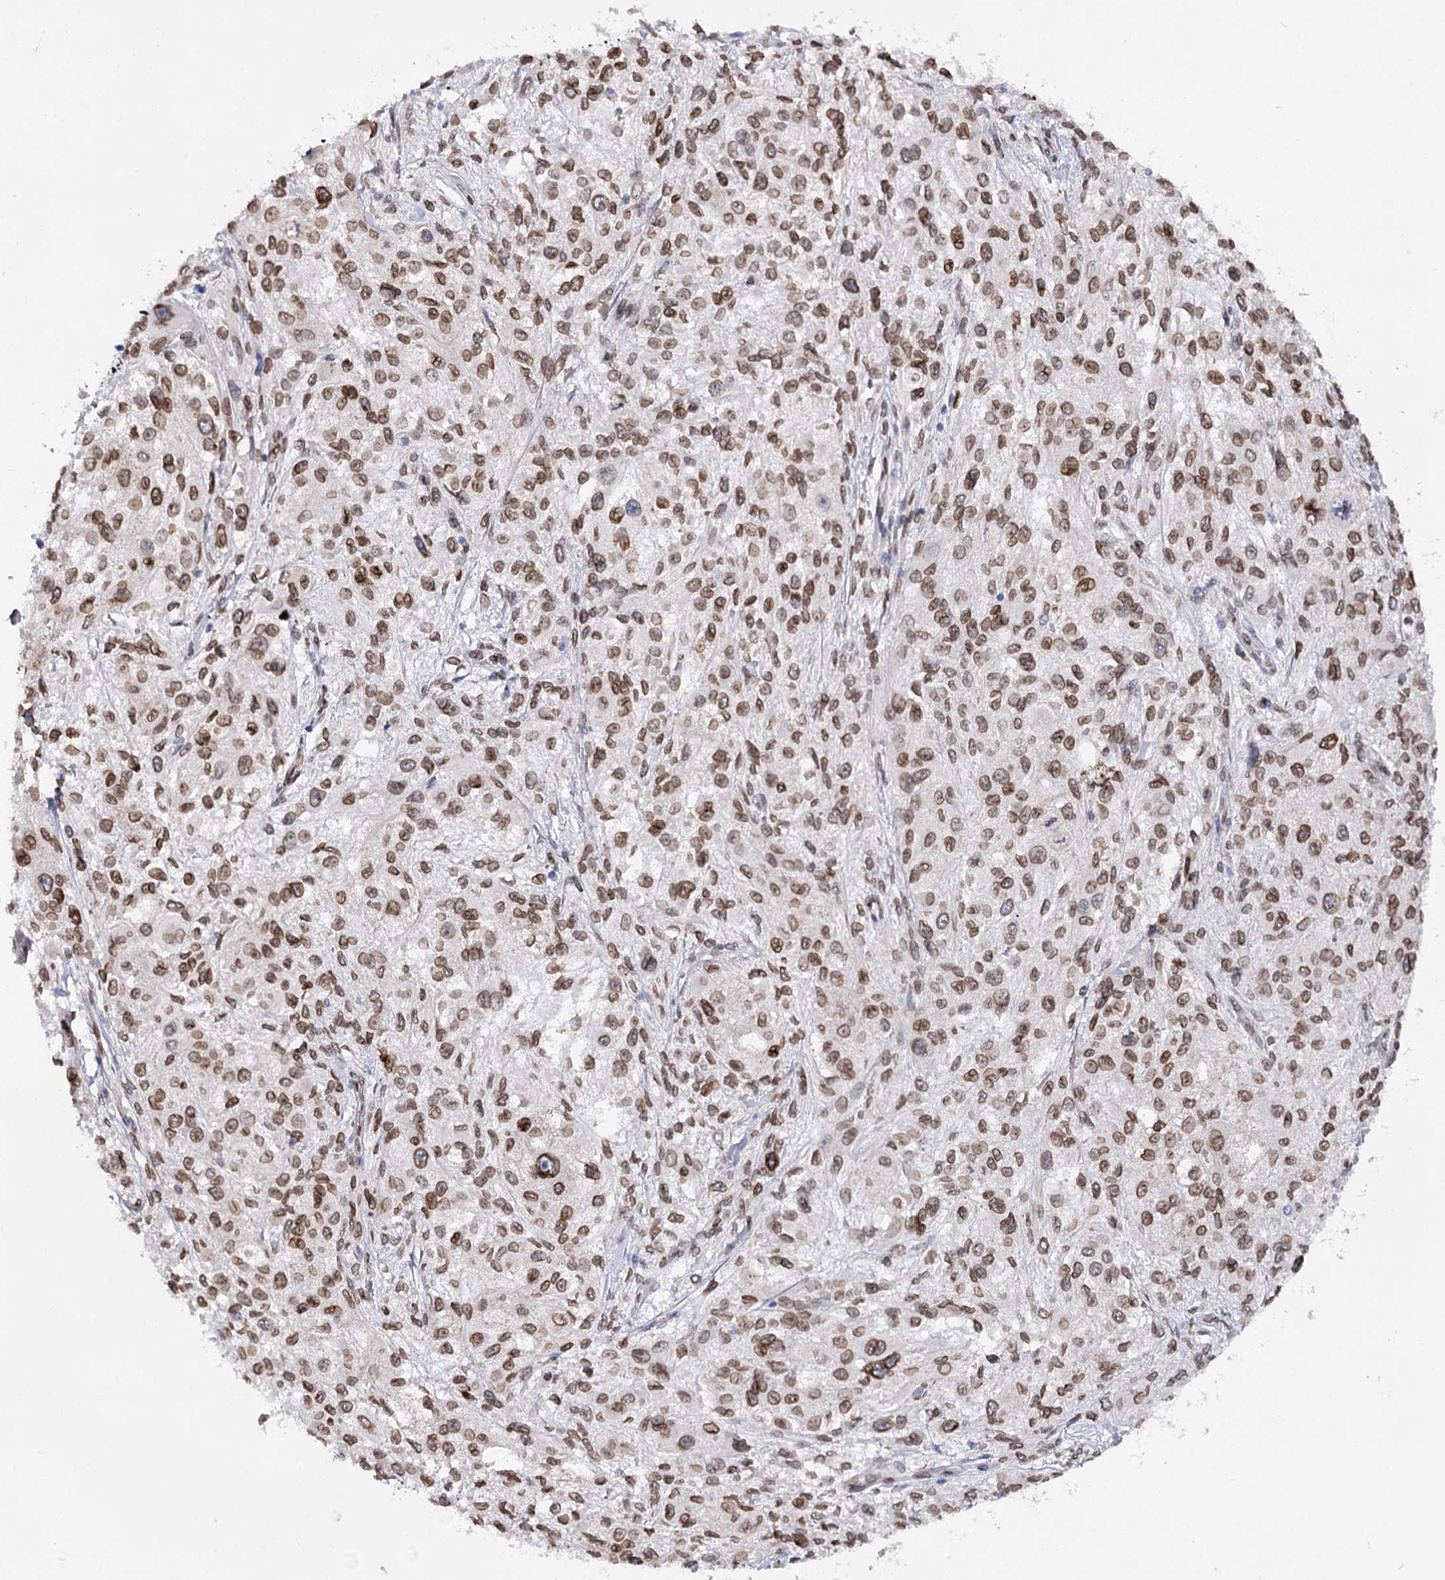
{"staining": {"intensity": "moderate", "quantity": ">75%", "location": "cytoplasmic/membranous,nuclear"}, "tissue": "melanoma", "cell_type": "Tumor cells", "image_type": "cancer", "snomed": [{"axis": "morphology", "description": "Necrosis, NOS"}, {"axis": "morphology", "description": "Malignant melanoma, NOS"}, {"axis": "topography", "description": "Skin"}], "caption": "The histopathology image reveals staining of malignant melanoma, revealing moderate cytoplasmic/membranous and nuclear protein expression (brown color) within tumor cells.", "gene": "TMEM201", "patient": {"sex": "female", "age": 87}}